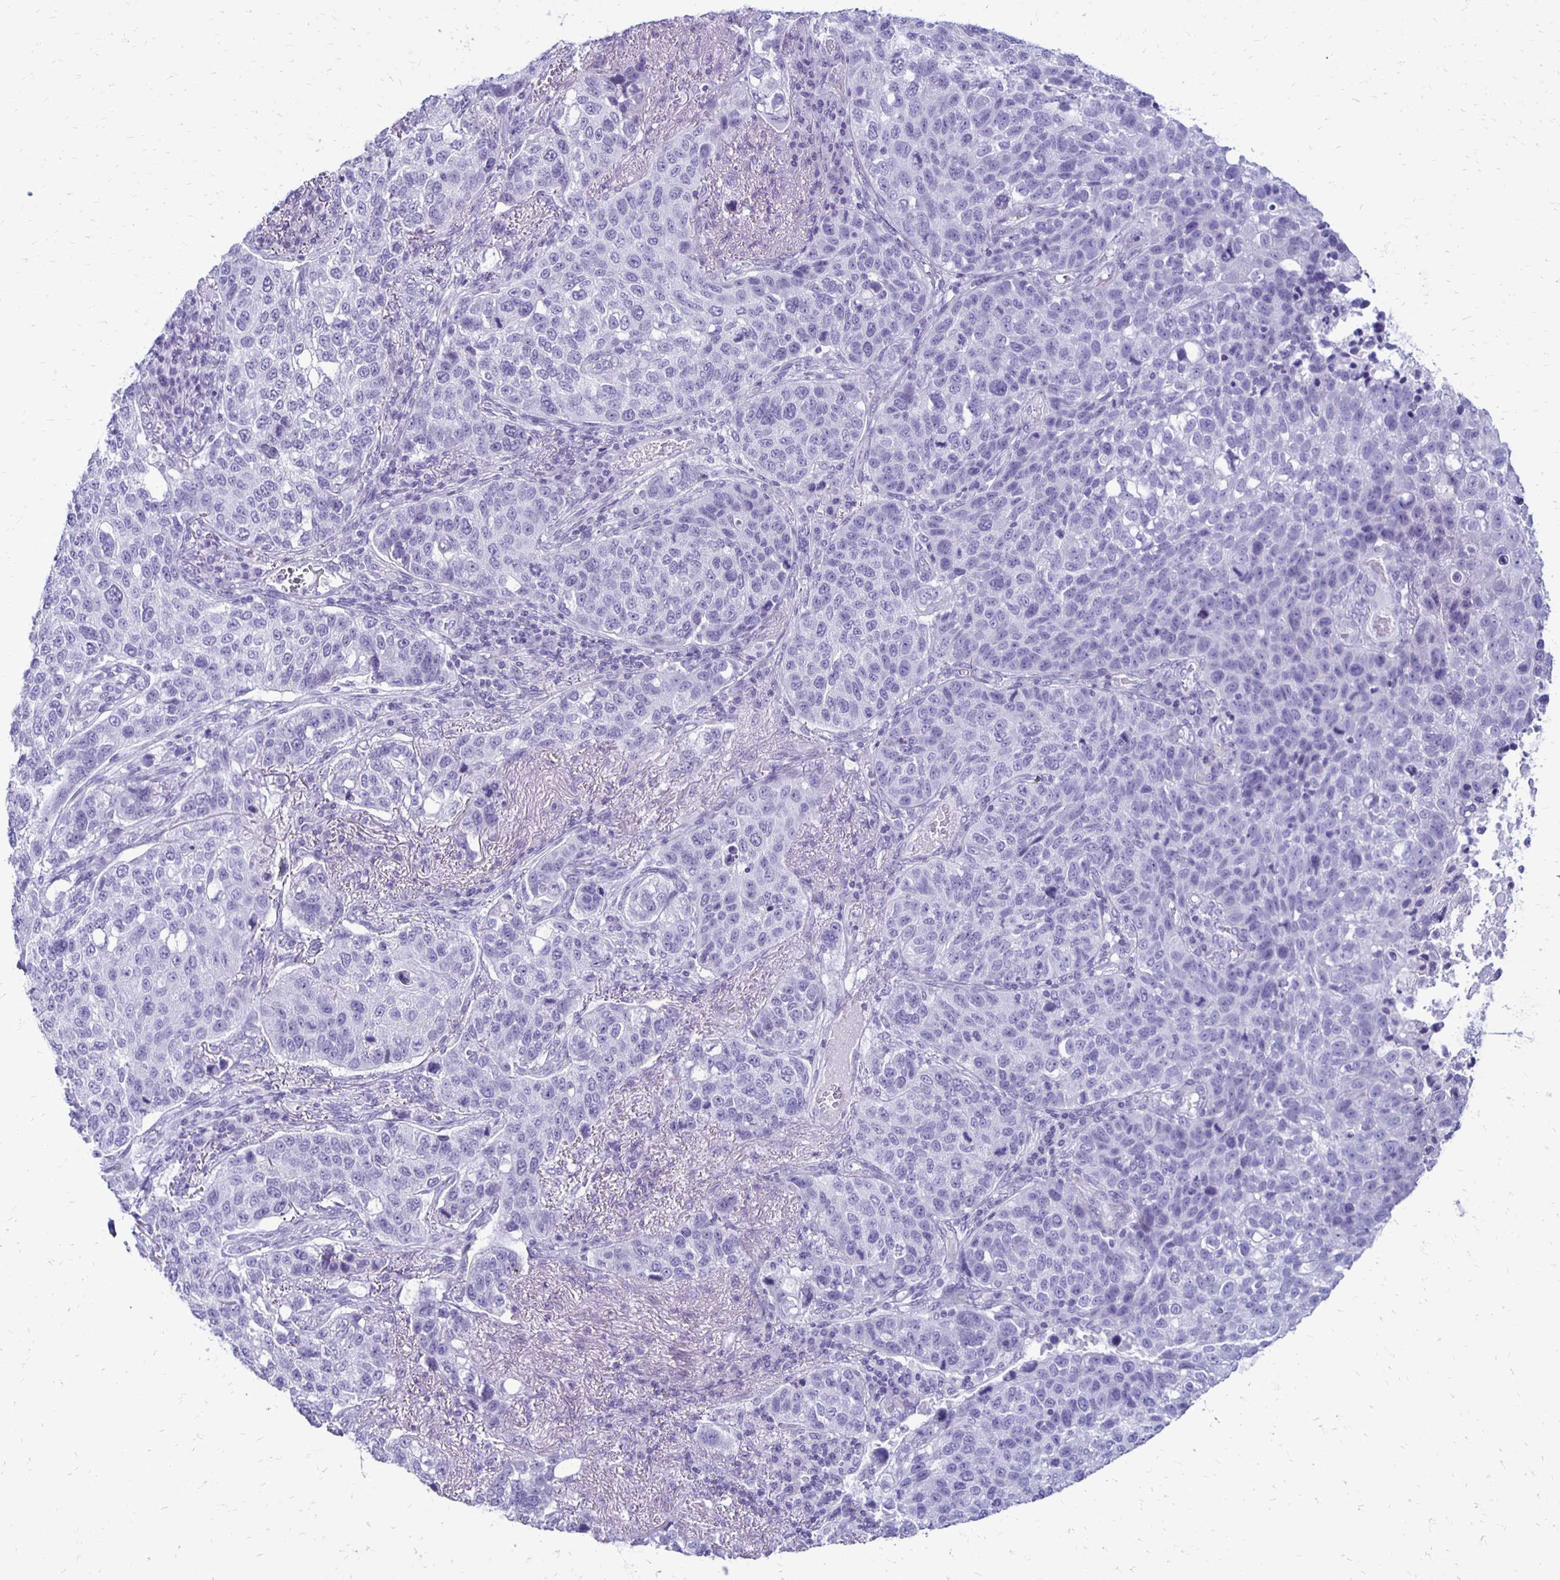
{"staining": {"intensity": "negative", "quantity": "none", "location": "none"}, "tissue": "lung cancer", "cell_type": "Tumor cells", "image_type": "cancer", "snomed": [{"axis": "morphology", "description": "Squamous cell carcinoma, NOS"}, {"axis": "topography", "description": "Lymph node"}, {"axis": "topography", "description": "Lung"}], "caption": "There is no significant staining in tumor cells of lung squamous cell carcinoma.", "gene": "RYR1", "patient": {"sex": "male", "age": 61}}